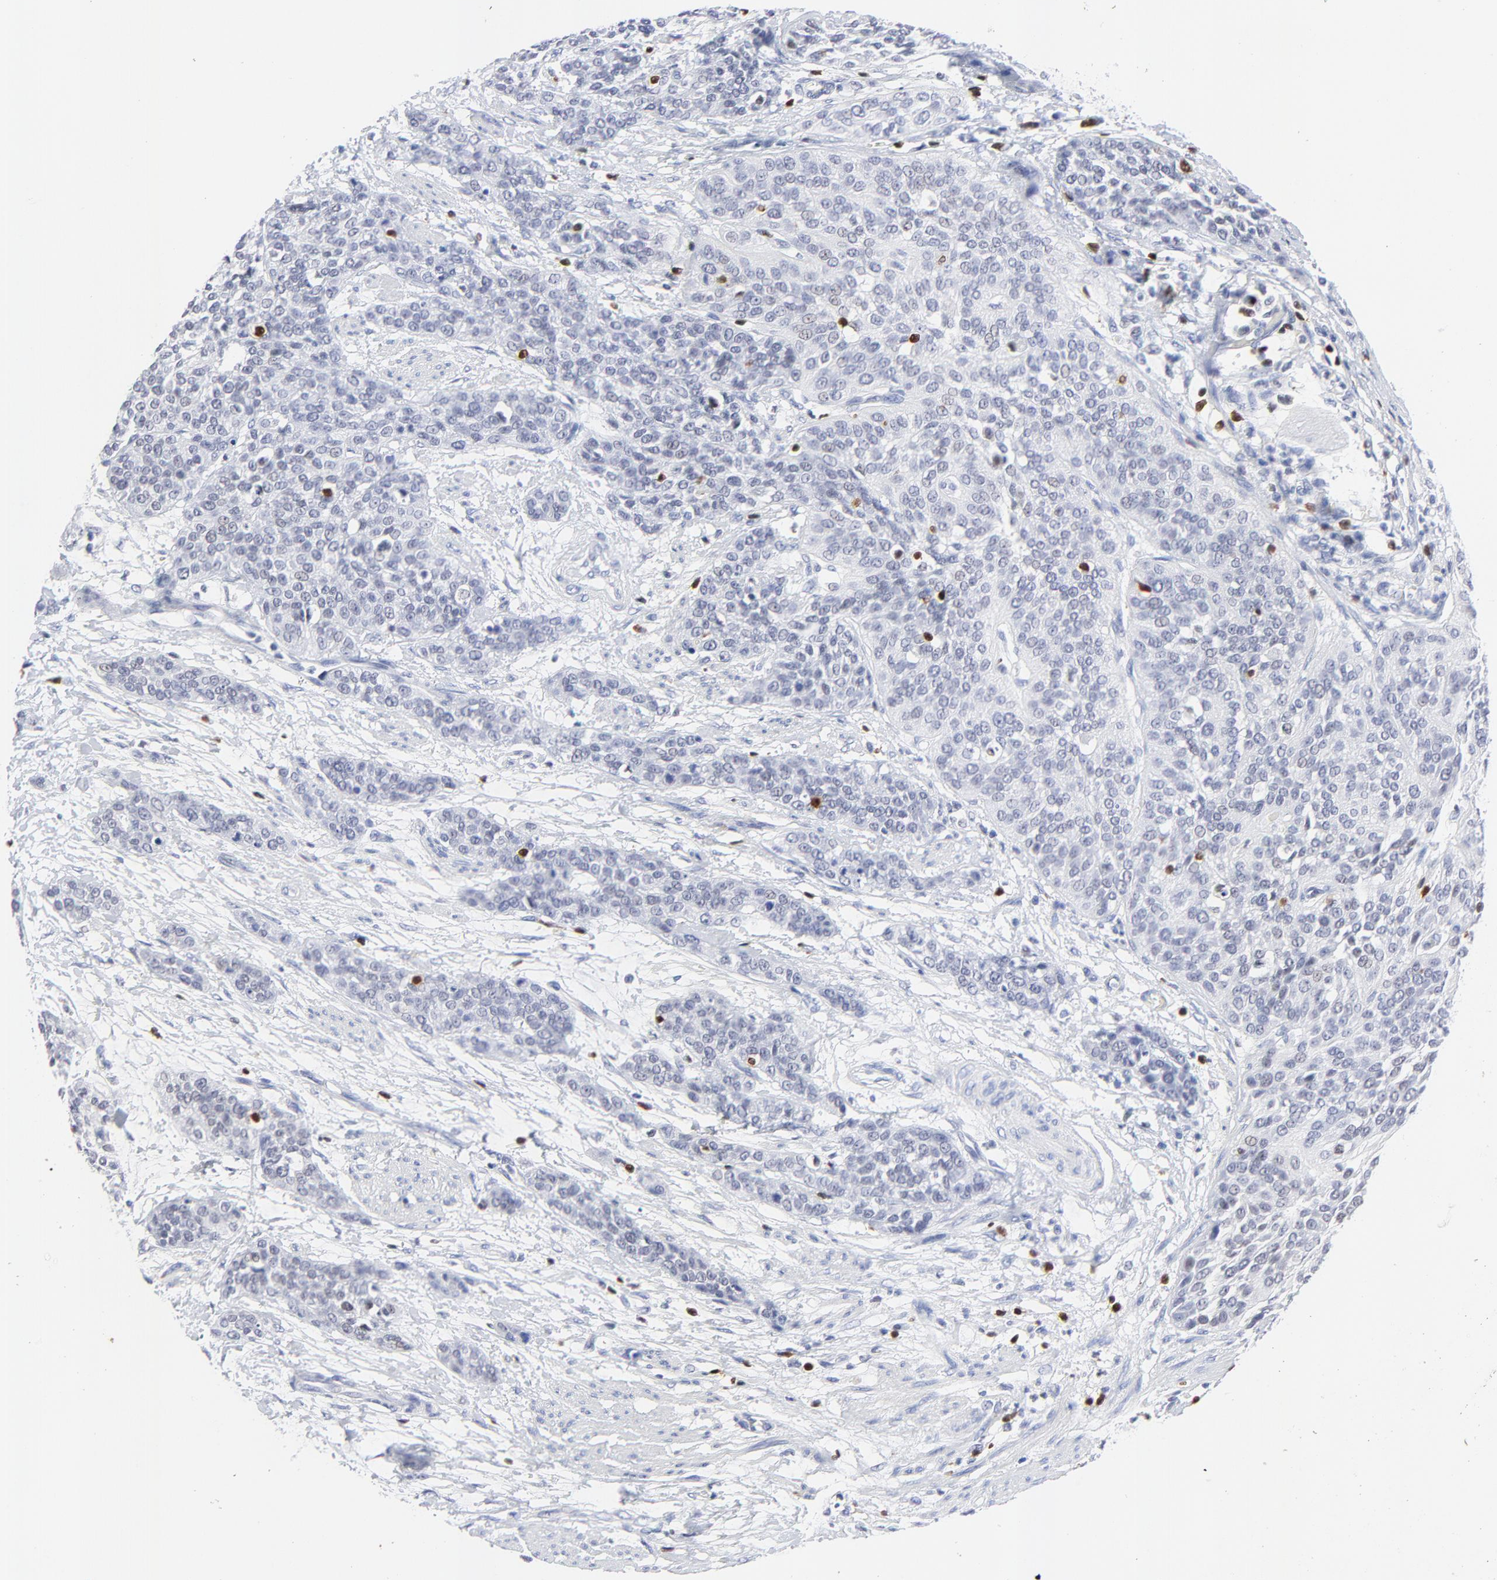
{"staining": {"intensity": "negative", "quantity": "none", "location": "none"}, "tissue": "urothelial cancer", "cell_type": "Tumor cells", "image_type": "cancer", "snomed": [{"axis": "morphology", "description": "Urothelial carcinoma, High grade"}, {"axis": "topography", "description": "Urinary bladder"}], "caption": "Protein analysis of urothelial carcinoma (high-grade) reveals no significant expression in tumor cells.", "gene": "ZAP70", "patient": {"sex": "male", "age": 56}}